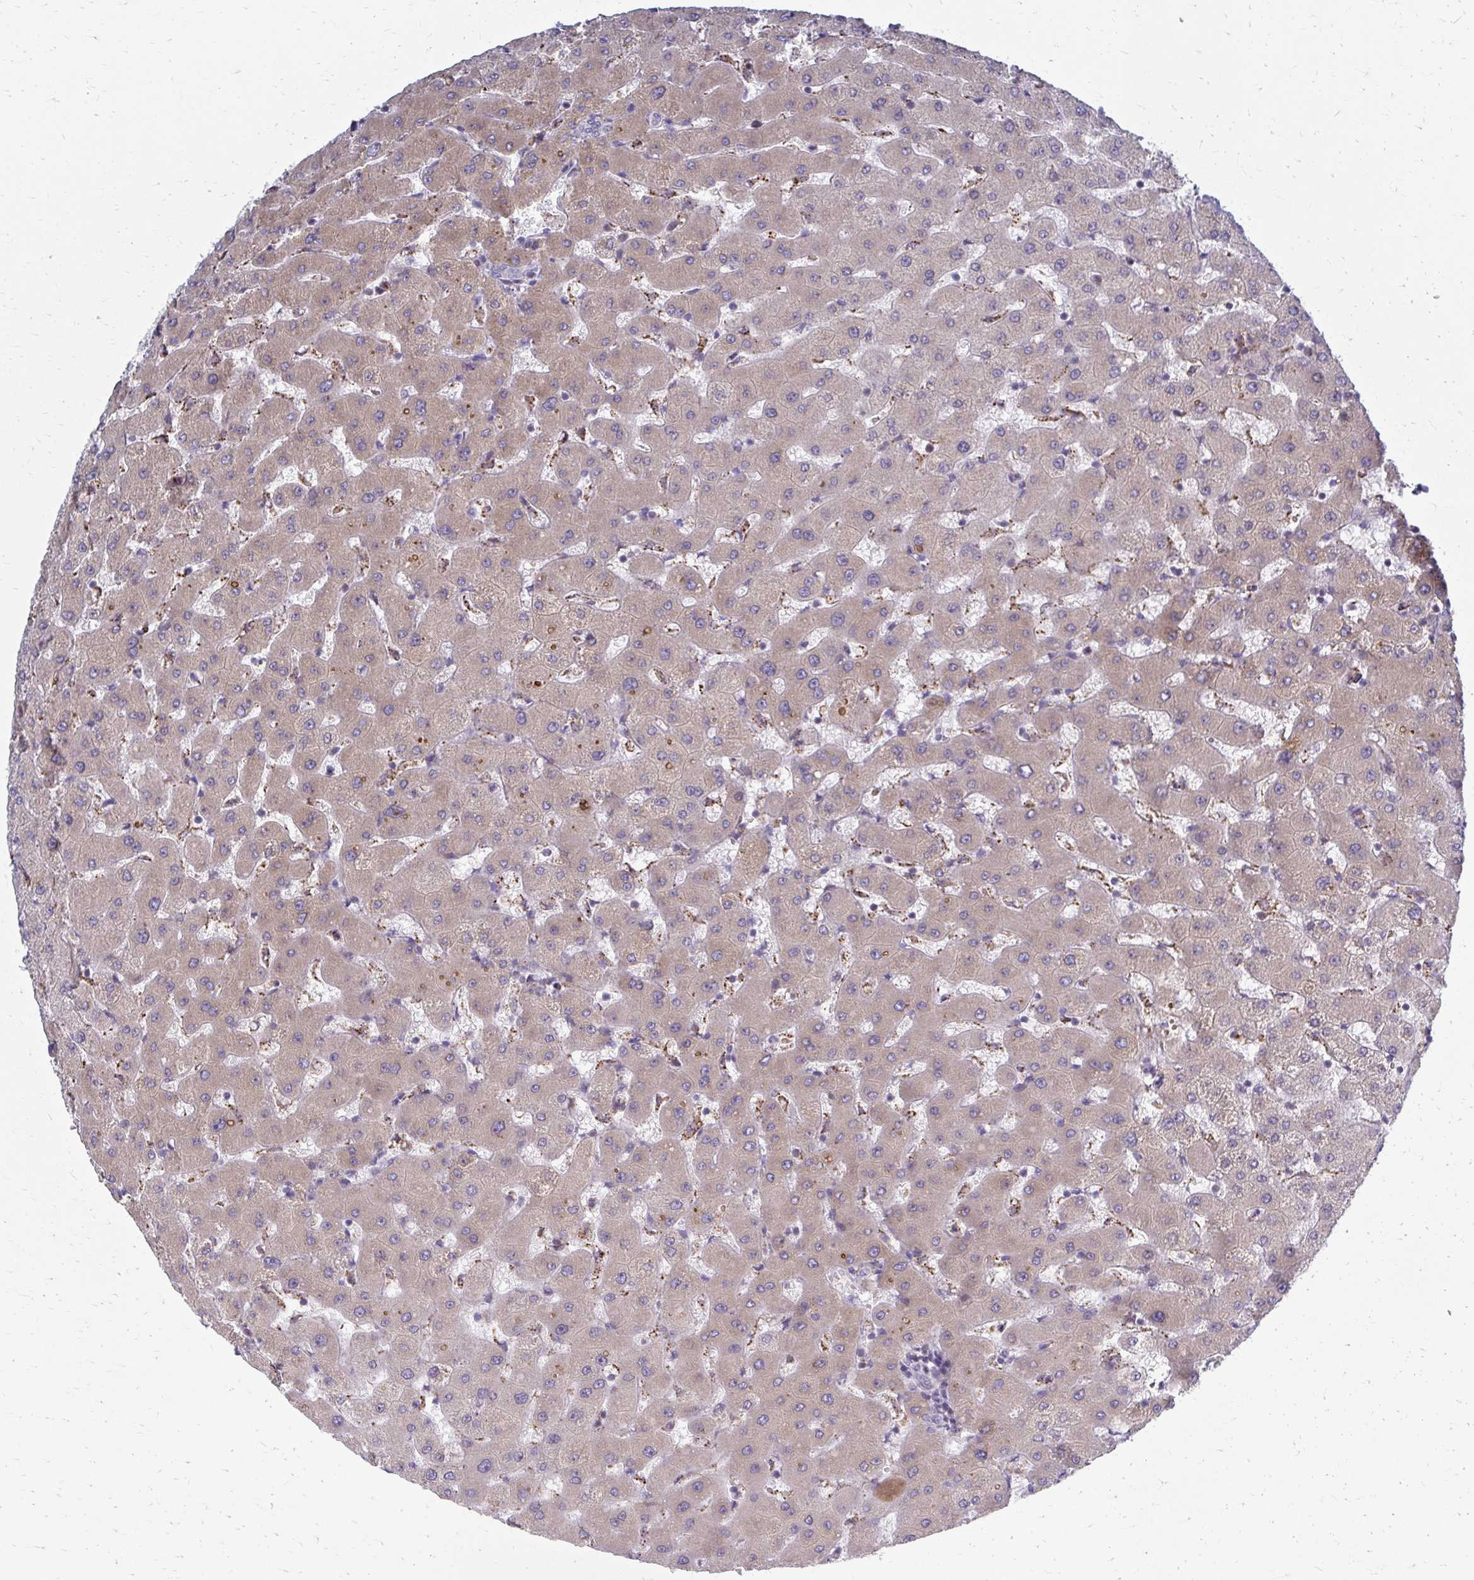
{"staining": {"intensity": "negative", "quantity": "none", "location": "none"}, "tissue": "liver", "cell_type": "Cholangiocytes", "image_type": "normal", "snomed": [{"axis": "morphology", "description": "Normal tissue, NOS"}, {"axis": "topography", "description": "Liver"}], "caption": "Human liver stained for a protein using immunohistochemistry exhibits no staining in cholangiocytes.", "gene": "MCRIP2", "patient": {"sex": "female", "age": 63}}